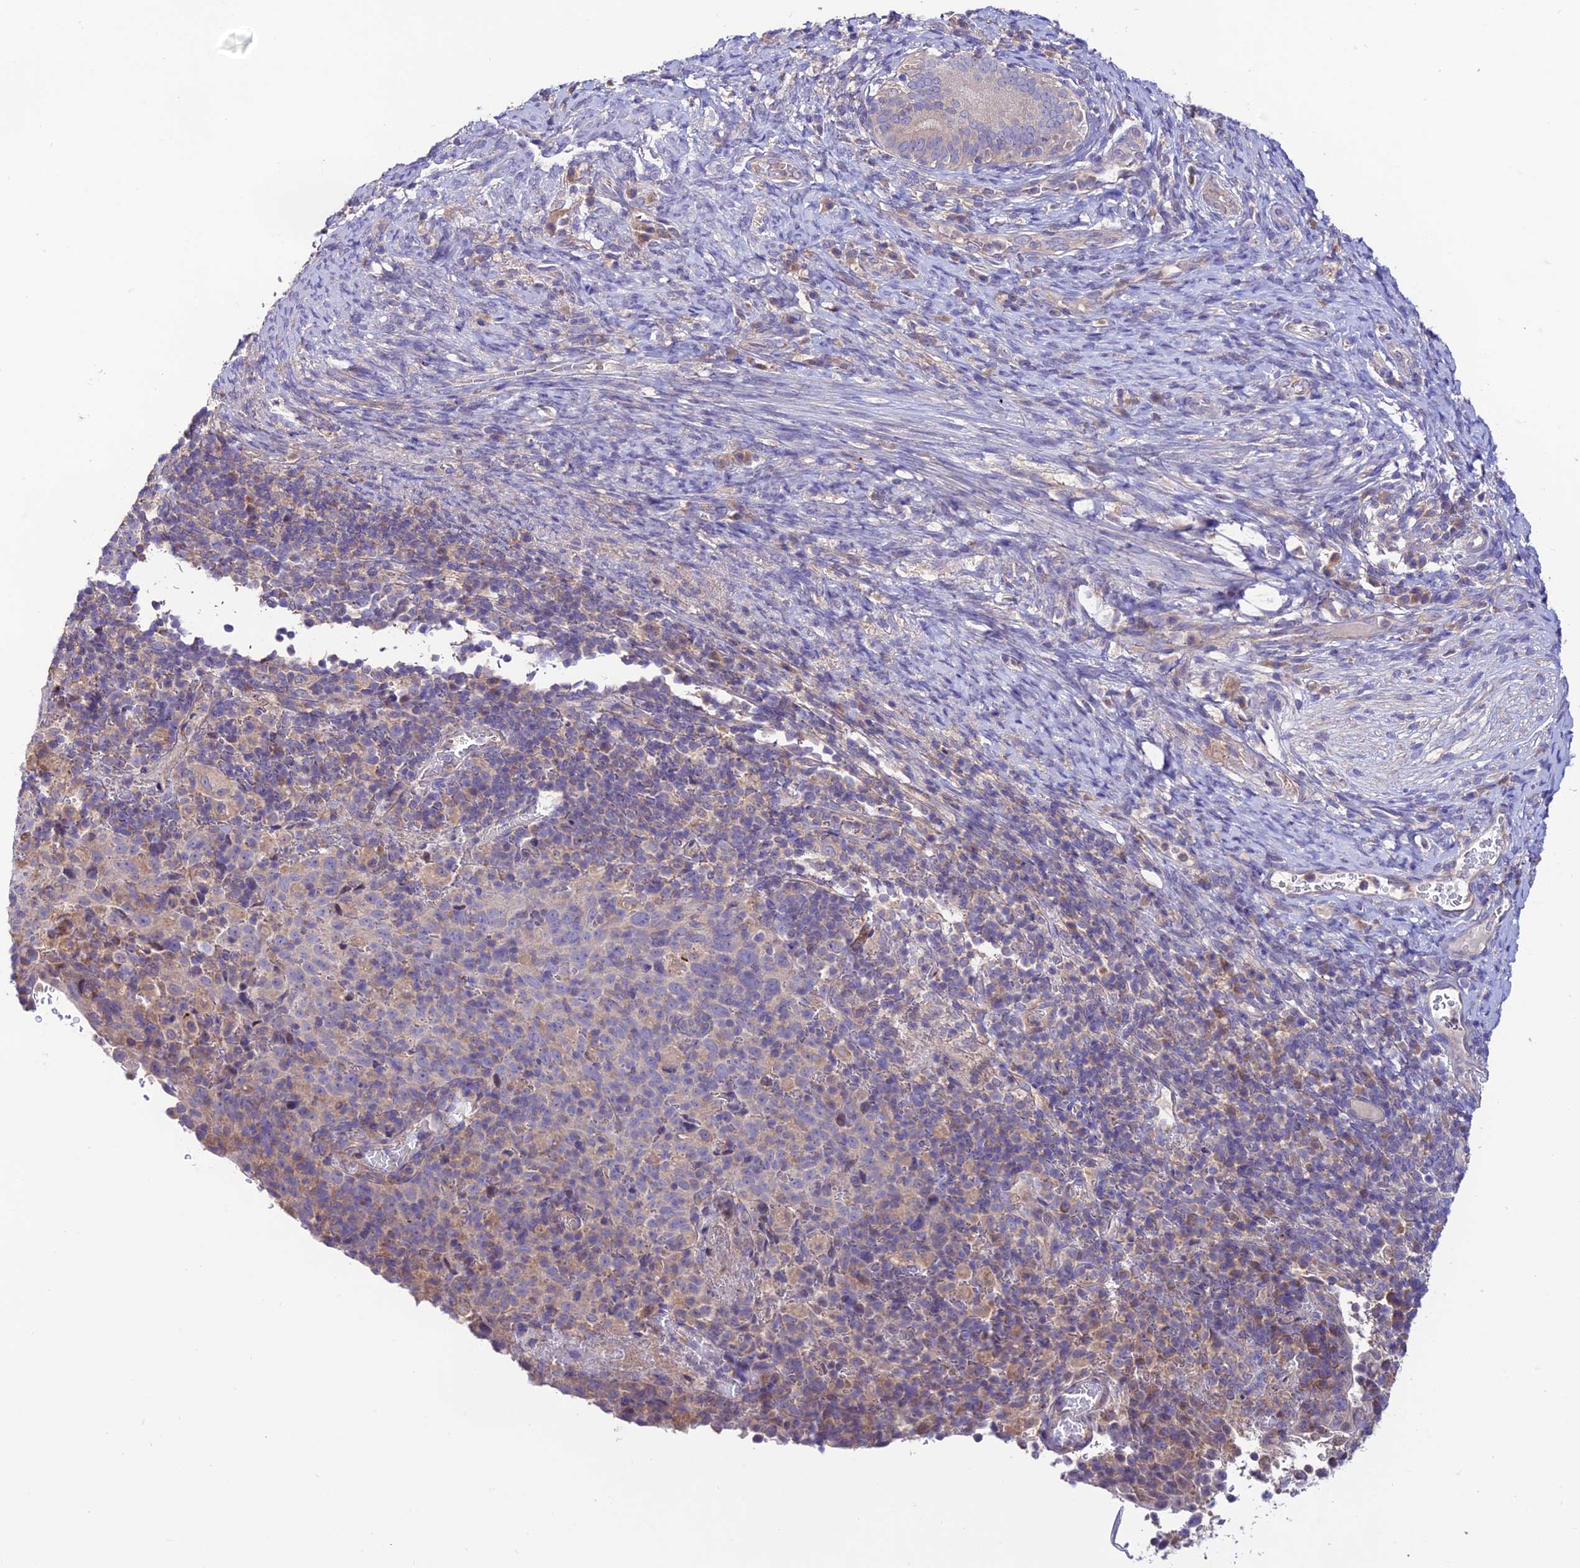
{"staining": {"intensity": "moderate", "quantity": "<25%", "location": "cytoplasmic/membranous"}, "tissue": "cervical cancer", "cell_type": "Tumor cells", "image_type": "cancer", "snomed": [{"axis": "morphology", "description": "Squamous cell carcinoma, NOS"}, {"axis": "topography", "description": "Cervix"}], "caption": "Protein staining of squamous cell carcinoma (cervical) tissue demonstrates moderate cytoplasmic/membranous staining in about <25% of tumor cells. The staining is performed using DAB brown chromogen to label protein expression. The nuclei are counter-stained blue using hematoxylin.", "gene": "BRME1", "patient": {"sex": "female", "age": 52}}